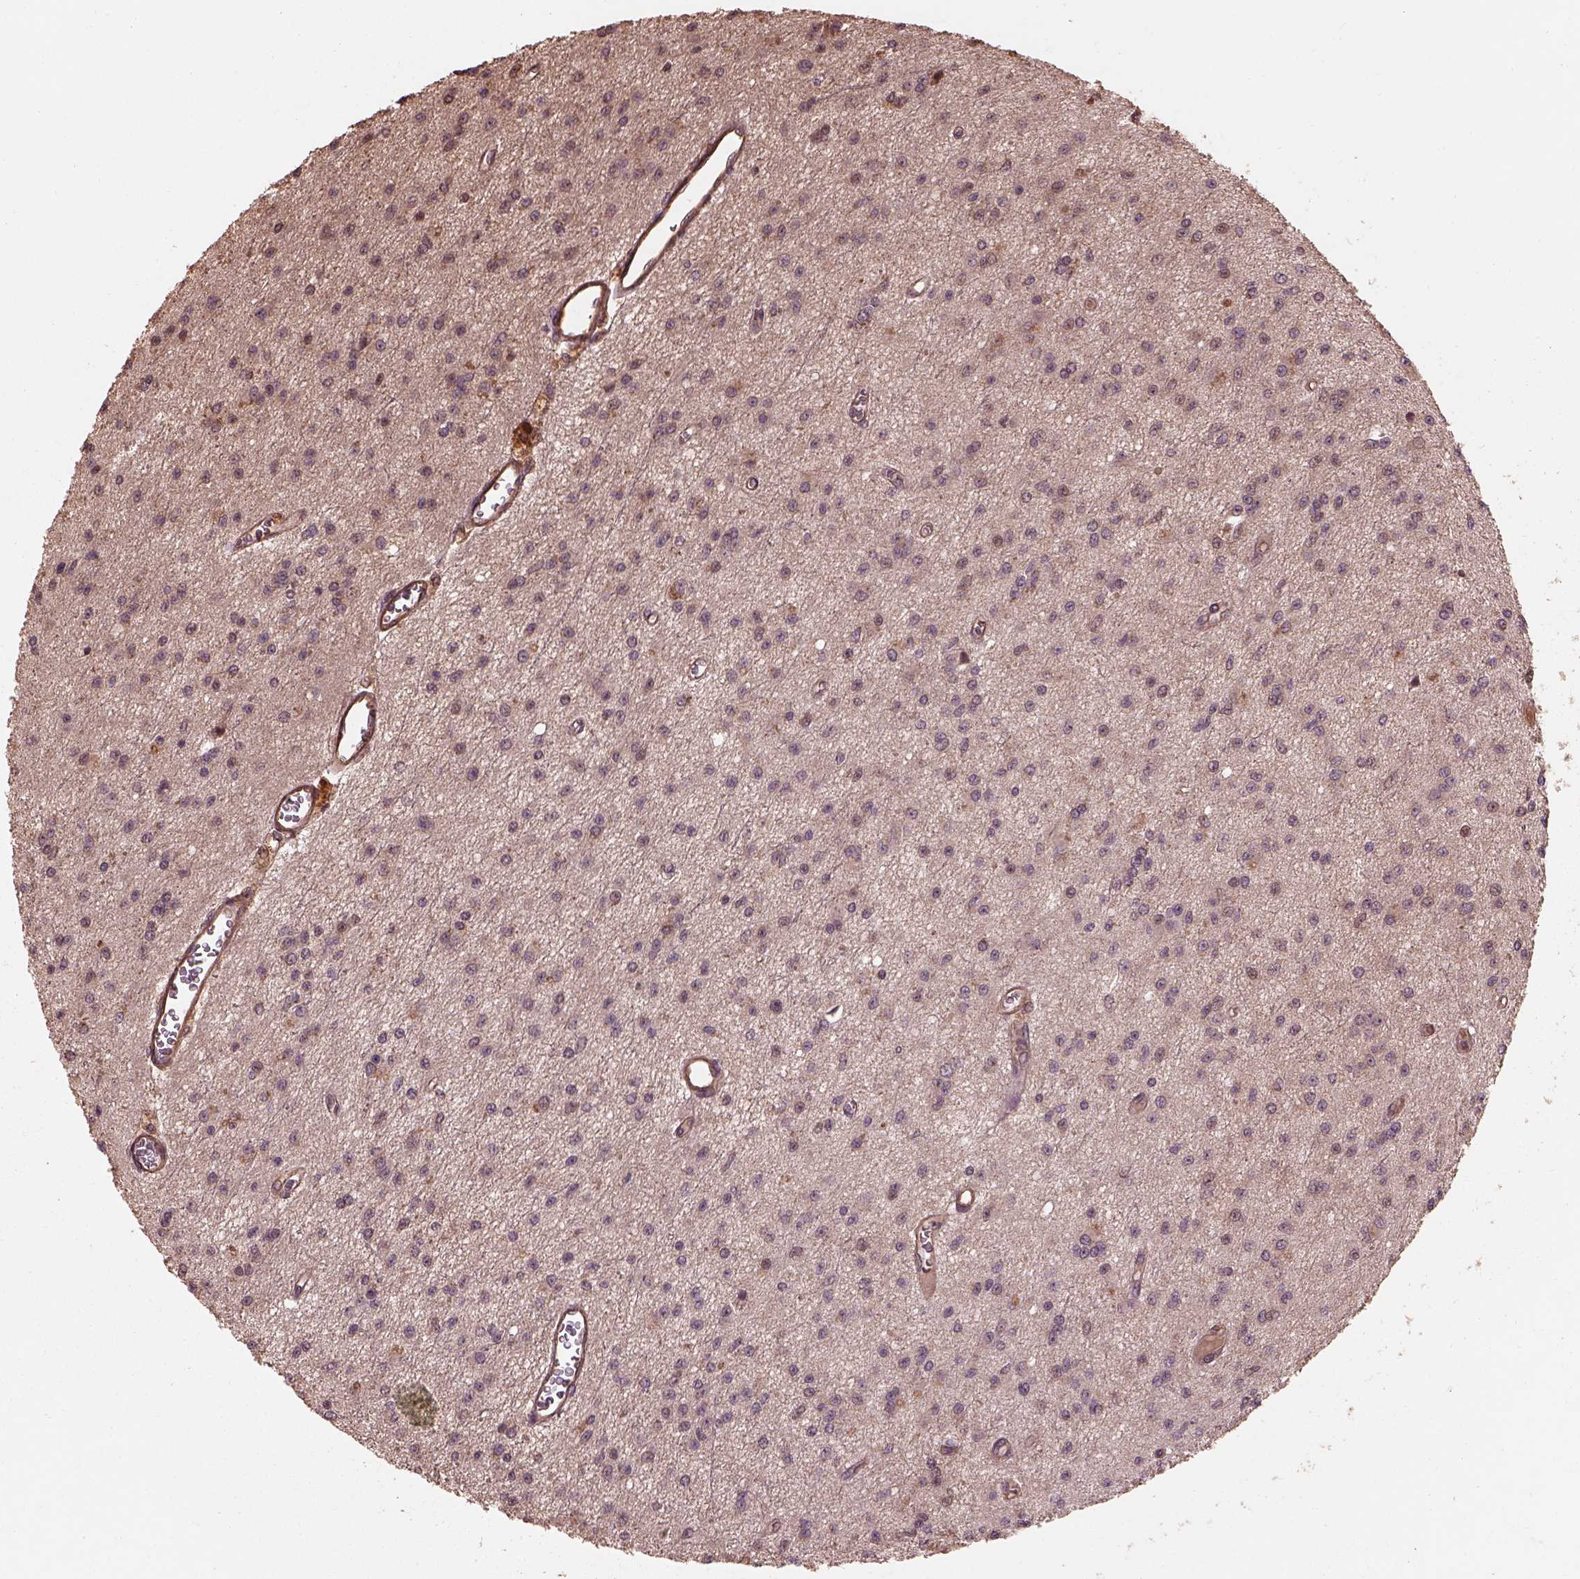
{"staining": {"intensity": "negative", "quantity": "none", "location": "none"}, "tissue": "glioma", "cell_type": "Tumor cells", "image_type": "cancer", "snomed": [{"axis": "morphology", "description": "Glioma, malignant, Low grade"}, {"axis": "topography", "description": "Brain"}], "caption": "There is no significant expression in tumor cells of glioma. The staining is performed using DAB (3,3'-diaminobenzidine) brown chromogen with nuclei counter-stained in using hematoxylin.", "gene": "METTL4", "patient": {"sex": "female", "age": 45}}